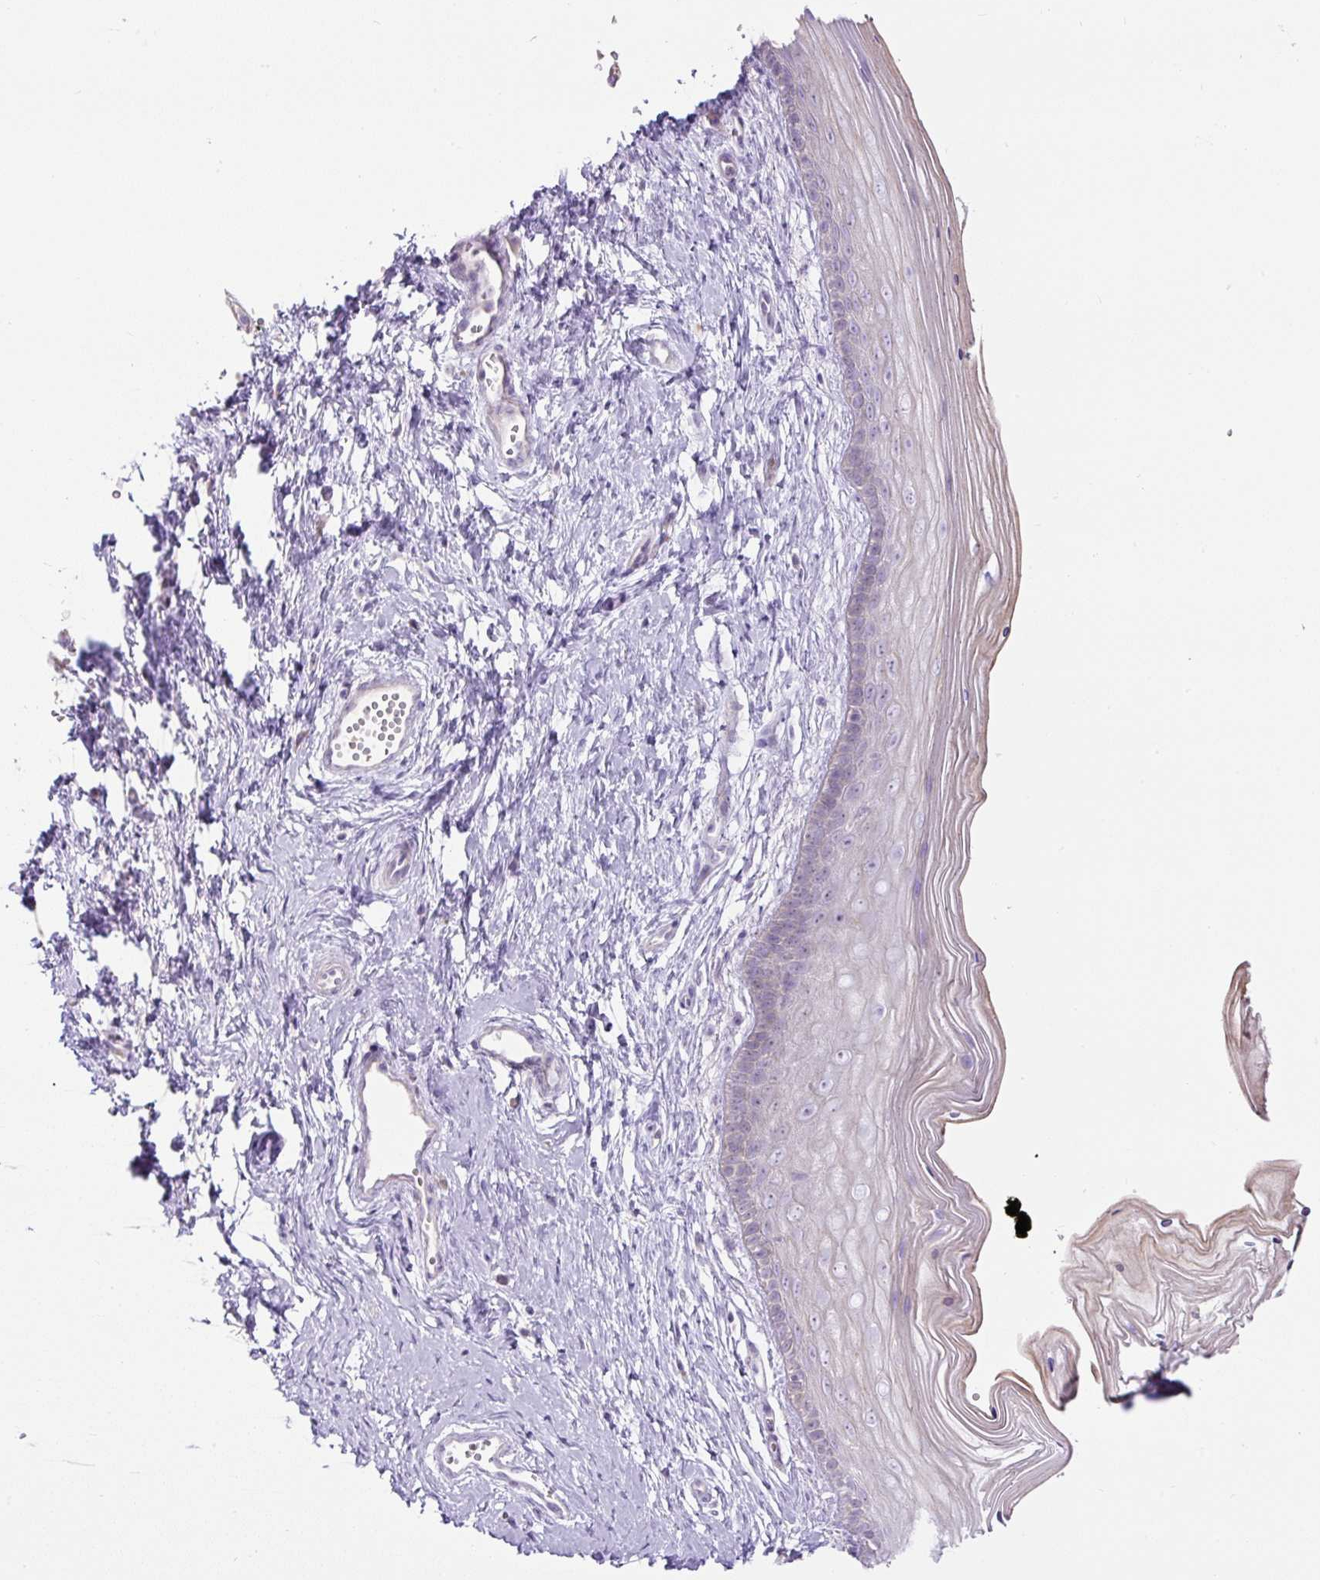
{"staining": {"intensity": "negative", "quantity": "none", "location": "none"}, "tissue": "vagina", "cell_type": "Squamous epithelial cells", "image_type": "normal", "snomed": [{"axis": "morphology", "description": "Normal tissue, NOS"}, {"axis": "topography", "description": "Vagina"}], "caption": "This photomicrograph is of benign vagina stained with immunohistochemistry (IHC) to label a protein in brown with the nuclei are counter-stained blue. There is no expression in squamous epithelial cells. Brightfield microscopy of immunohistochemistry stained with DAB (3,3'-diaminobenzidine) (brown) and hematoxylin (blue), captured at high magnification.", "gene": "ZNF596", "patient": {"sex": "female", "age": 38}}